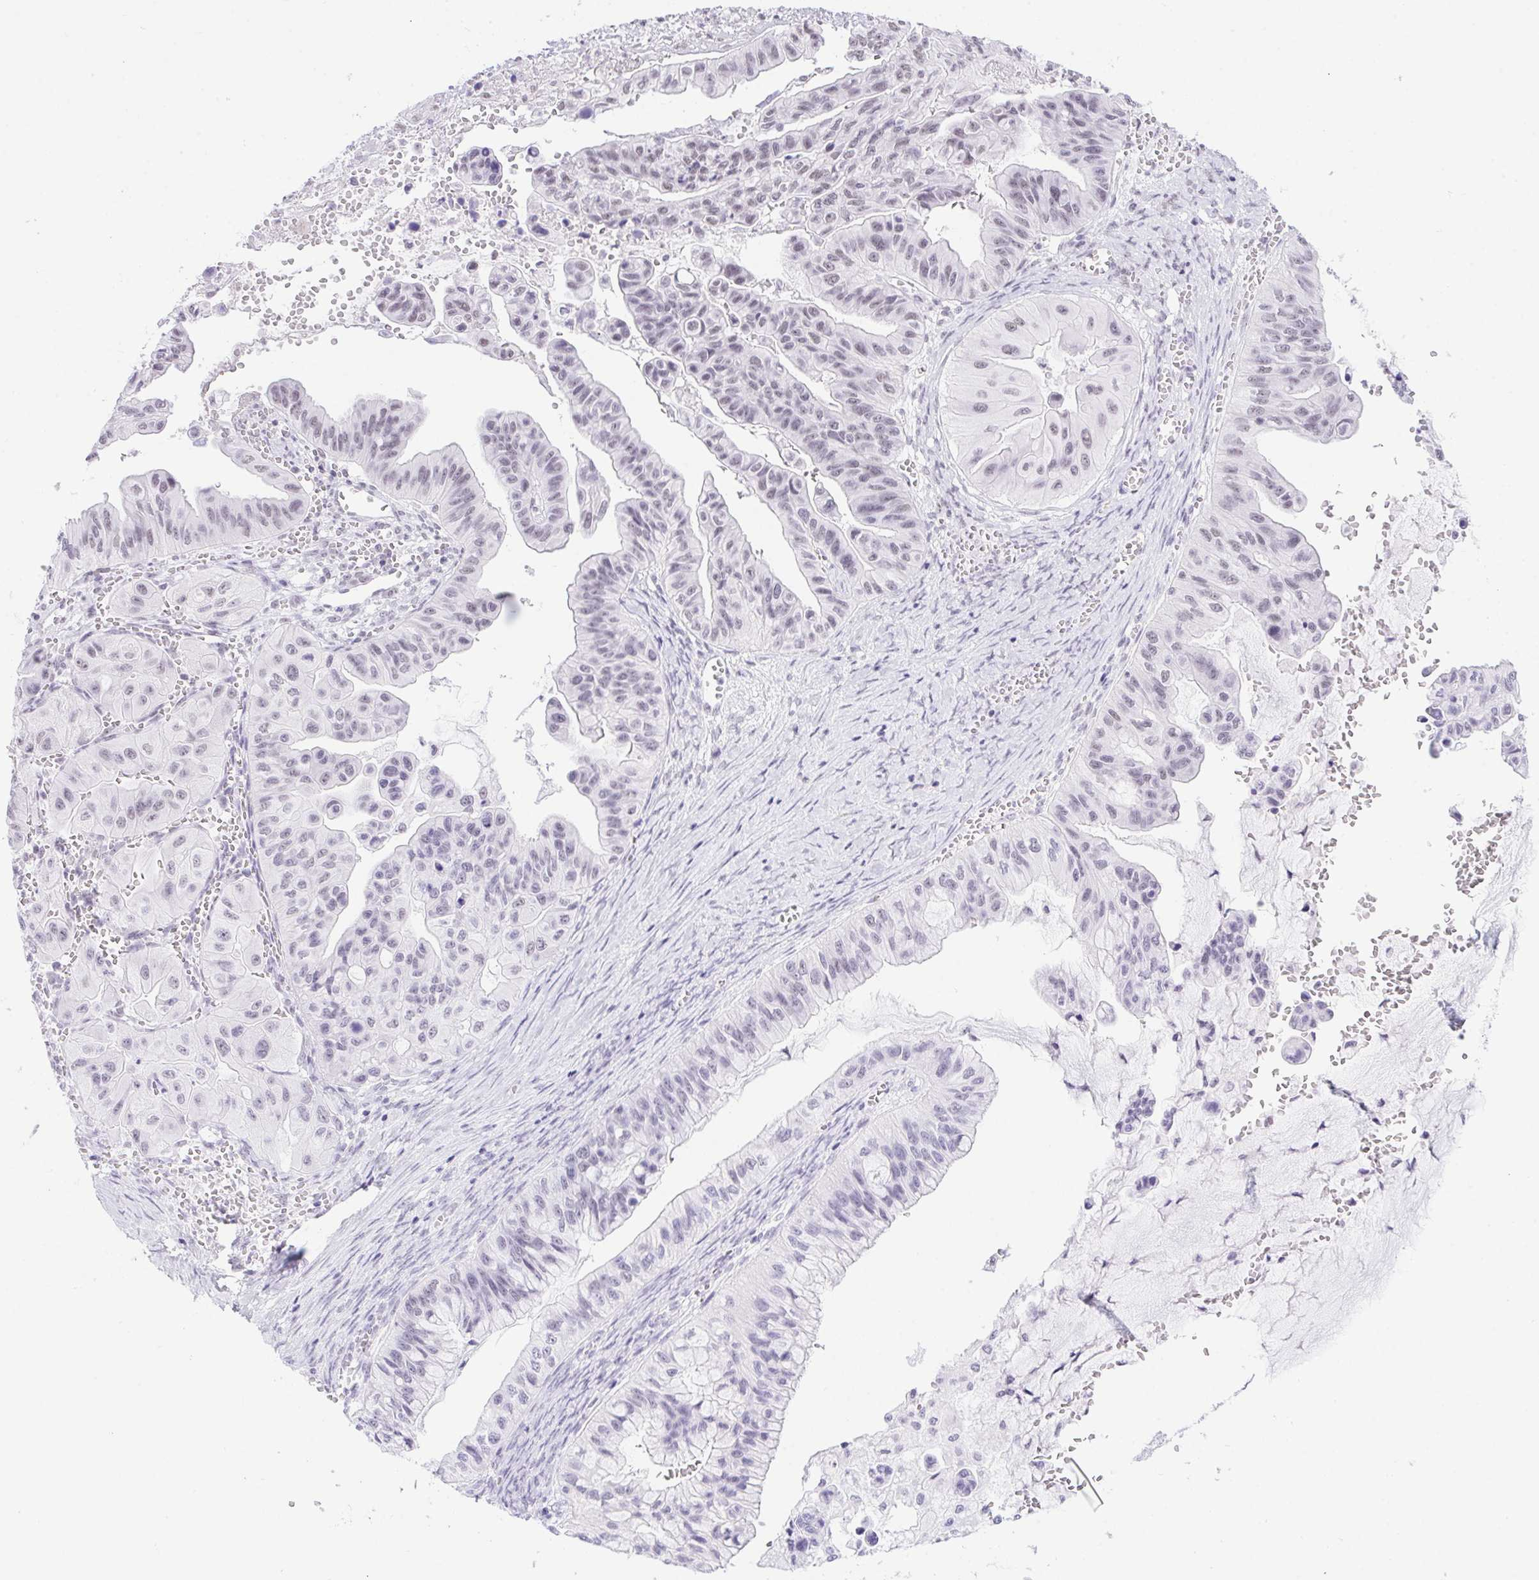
{"staining": {"intensity": "negative", "quantity": "none", "location": "none"}, "tissue": "ovarian cancer", "cell_type": "Tumor cells", "image_type": "cancer", "snomed": [{"axis": "morphology", "description": "Cystadenocarcinoma, mucinous, NOS"}, {"axis": "topography", "description": "Ovary"}], "caption": "Mucinous cystadenocarcinoma (ovarian) was stained to show a protein in brown. There is no significant staining in tumor cells.", "gene": "DDX17", "patient": {"sex": "female", "age": 72}}